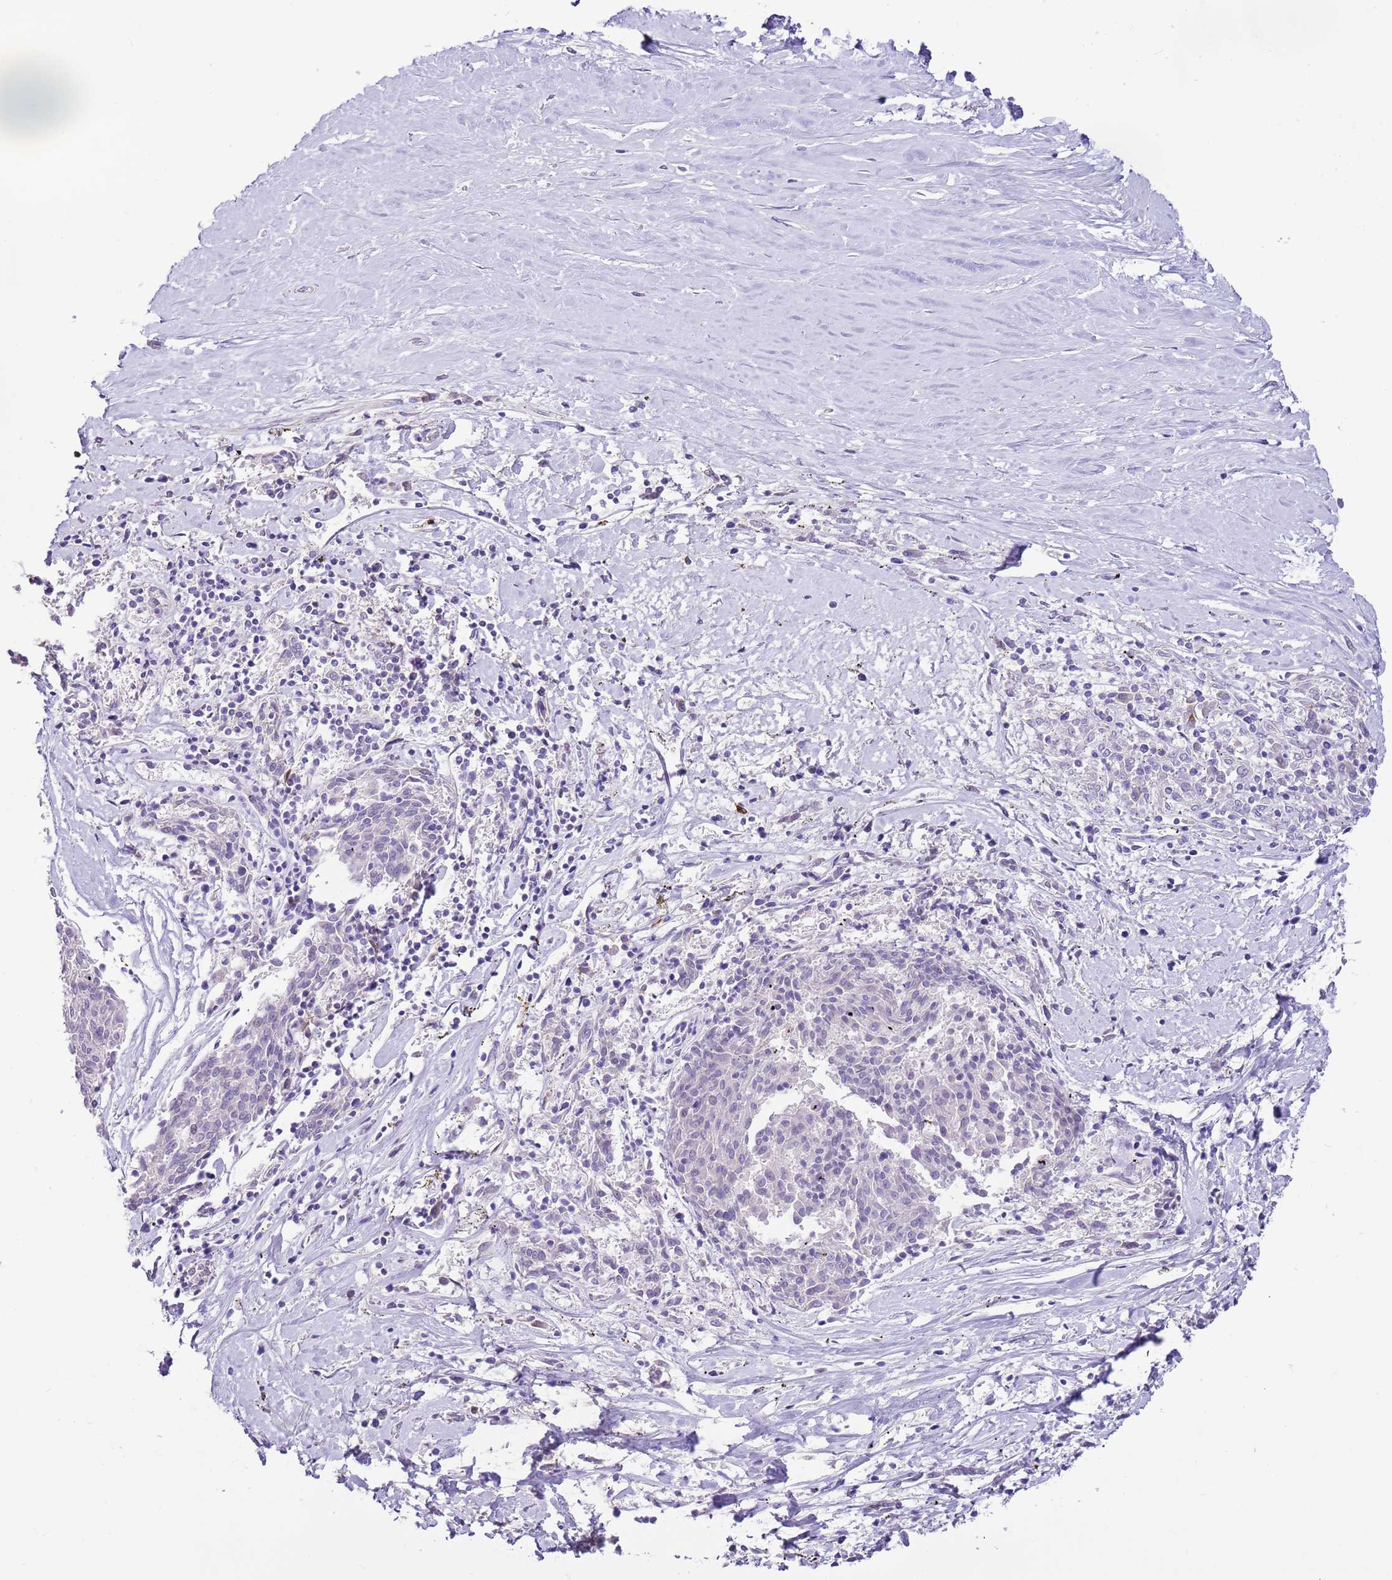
{"staining": {"intensity": "negative", "quantity": "none", "location": "none"}, "tissue": "melanoma", "cell_type": "Tumor cells", "image_type": "cancer", "snomed": [{"axis": "morphology", "description": "Malignant melanoma, NOS"}, {"axis": "topography", "description": "Skin"}], "caption": "High magnification brightfield microscopy of malignant melanoma stained with DAB (3,3'-diaminobenzidine) (brown) and counterstained with hematoxylin (blue): tumor cells show no significant staining.", "gene": "RFK", "patient": {"sex": "female", "age": 72}}